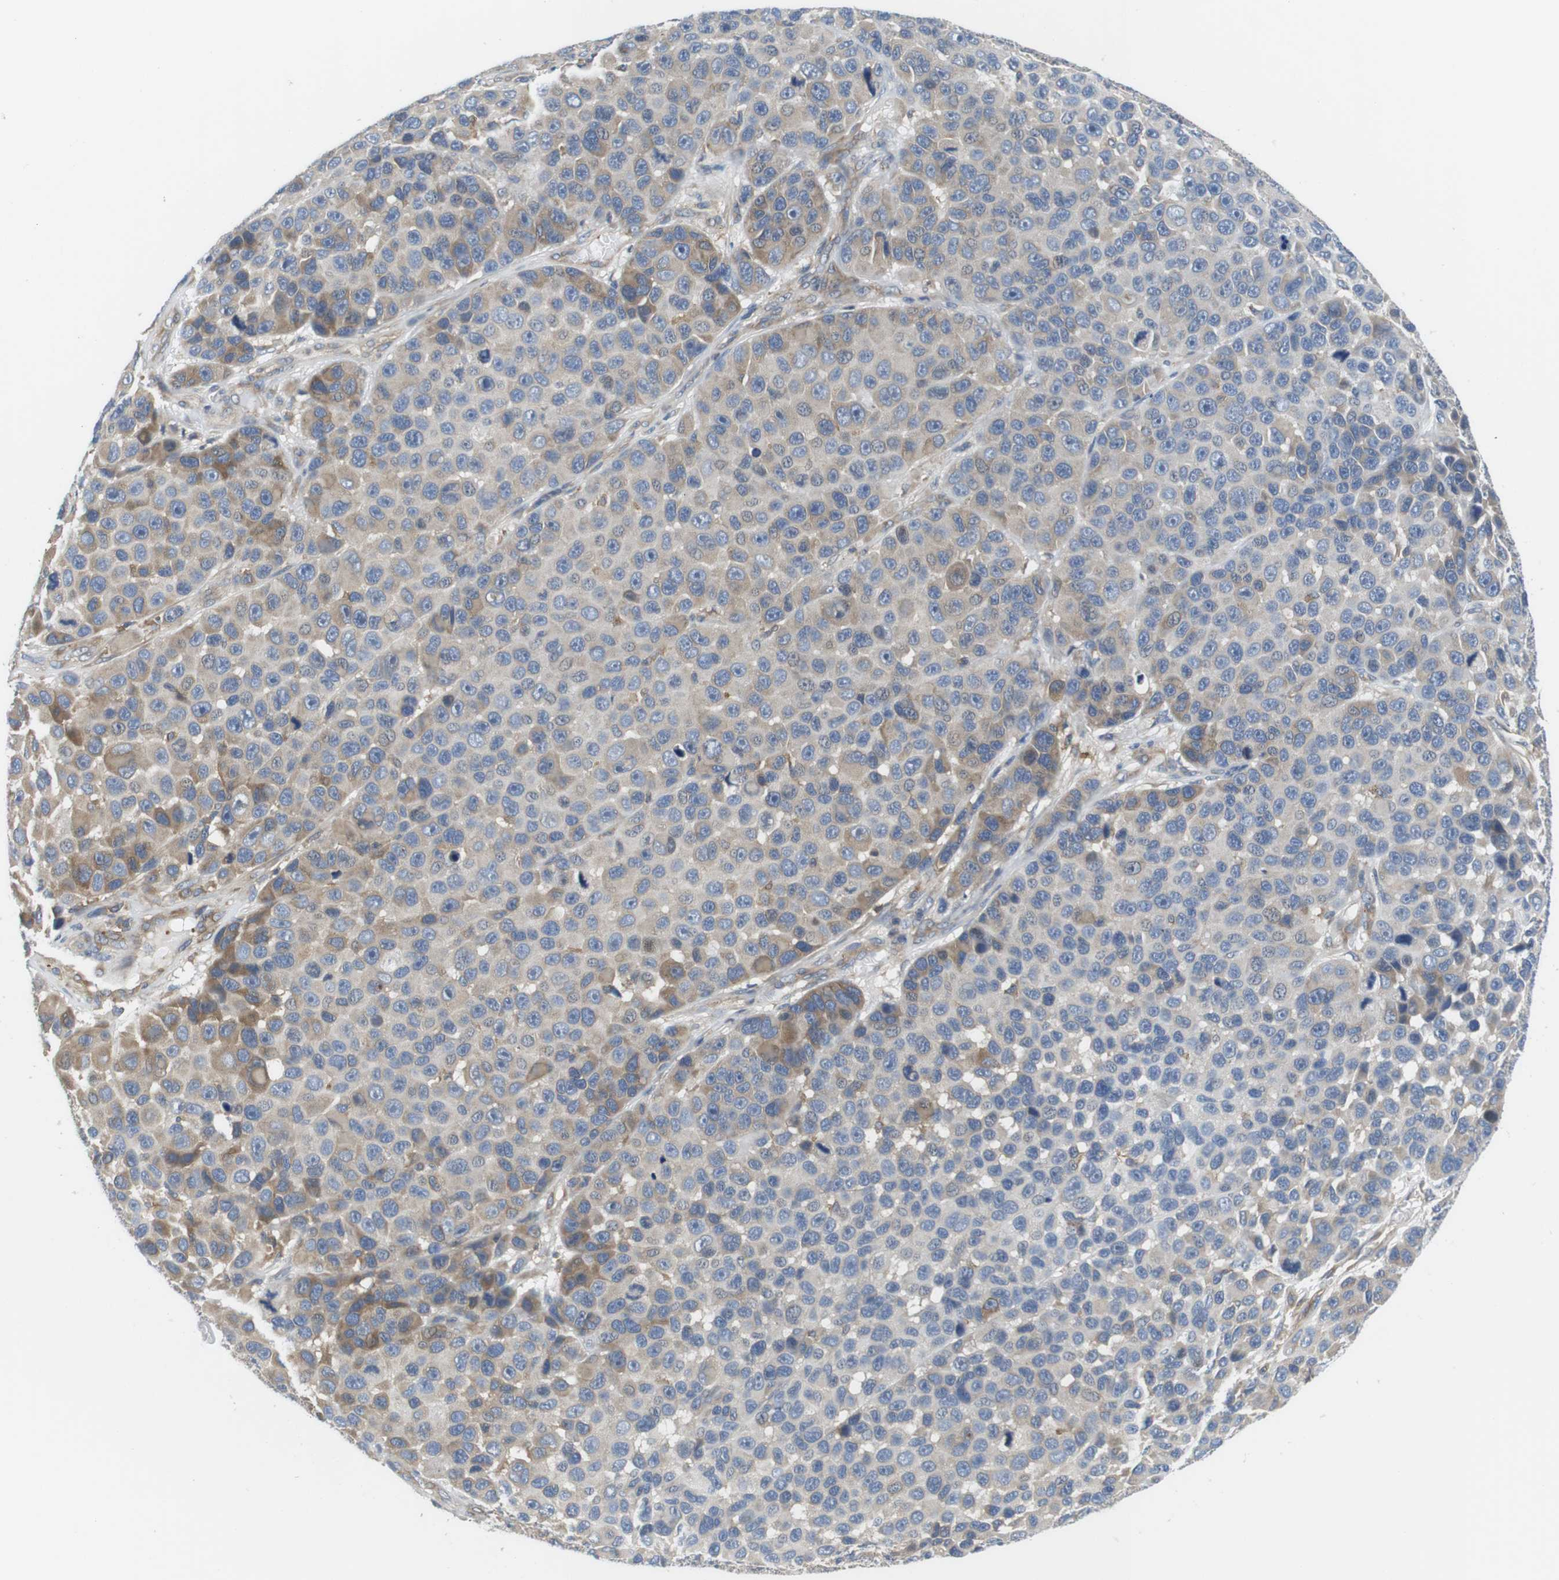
{"staining": {"intensity": "moderate", "quantity": "<25%", "location": "cytoplasmic/membranous"}, "tissue": "melanoma", "cell_type": "Tumor cells", "image_type": "cancer", "snomed": [{"axis": "morphology", "description": "Malignant melanoma, NOS"}, {"axis": "topography", "description": "Skin"}], "caption": "This is an image of immunohistochemistry (IHC) staining of melanoma, which shows moderate expression in the cytoplasmic/membranous of tumor cells.", "gene": "HERPUD2", "patient": {"sex": "male", "age": 53}}